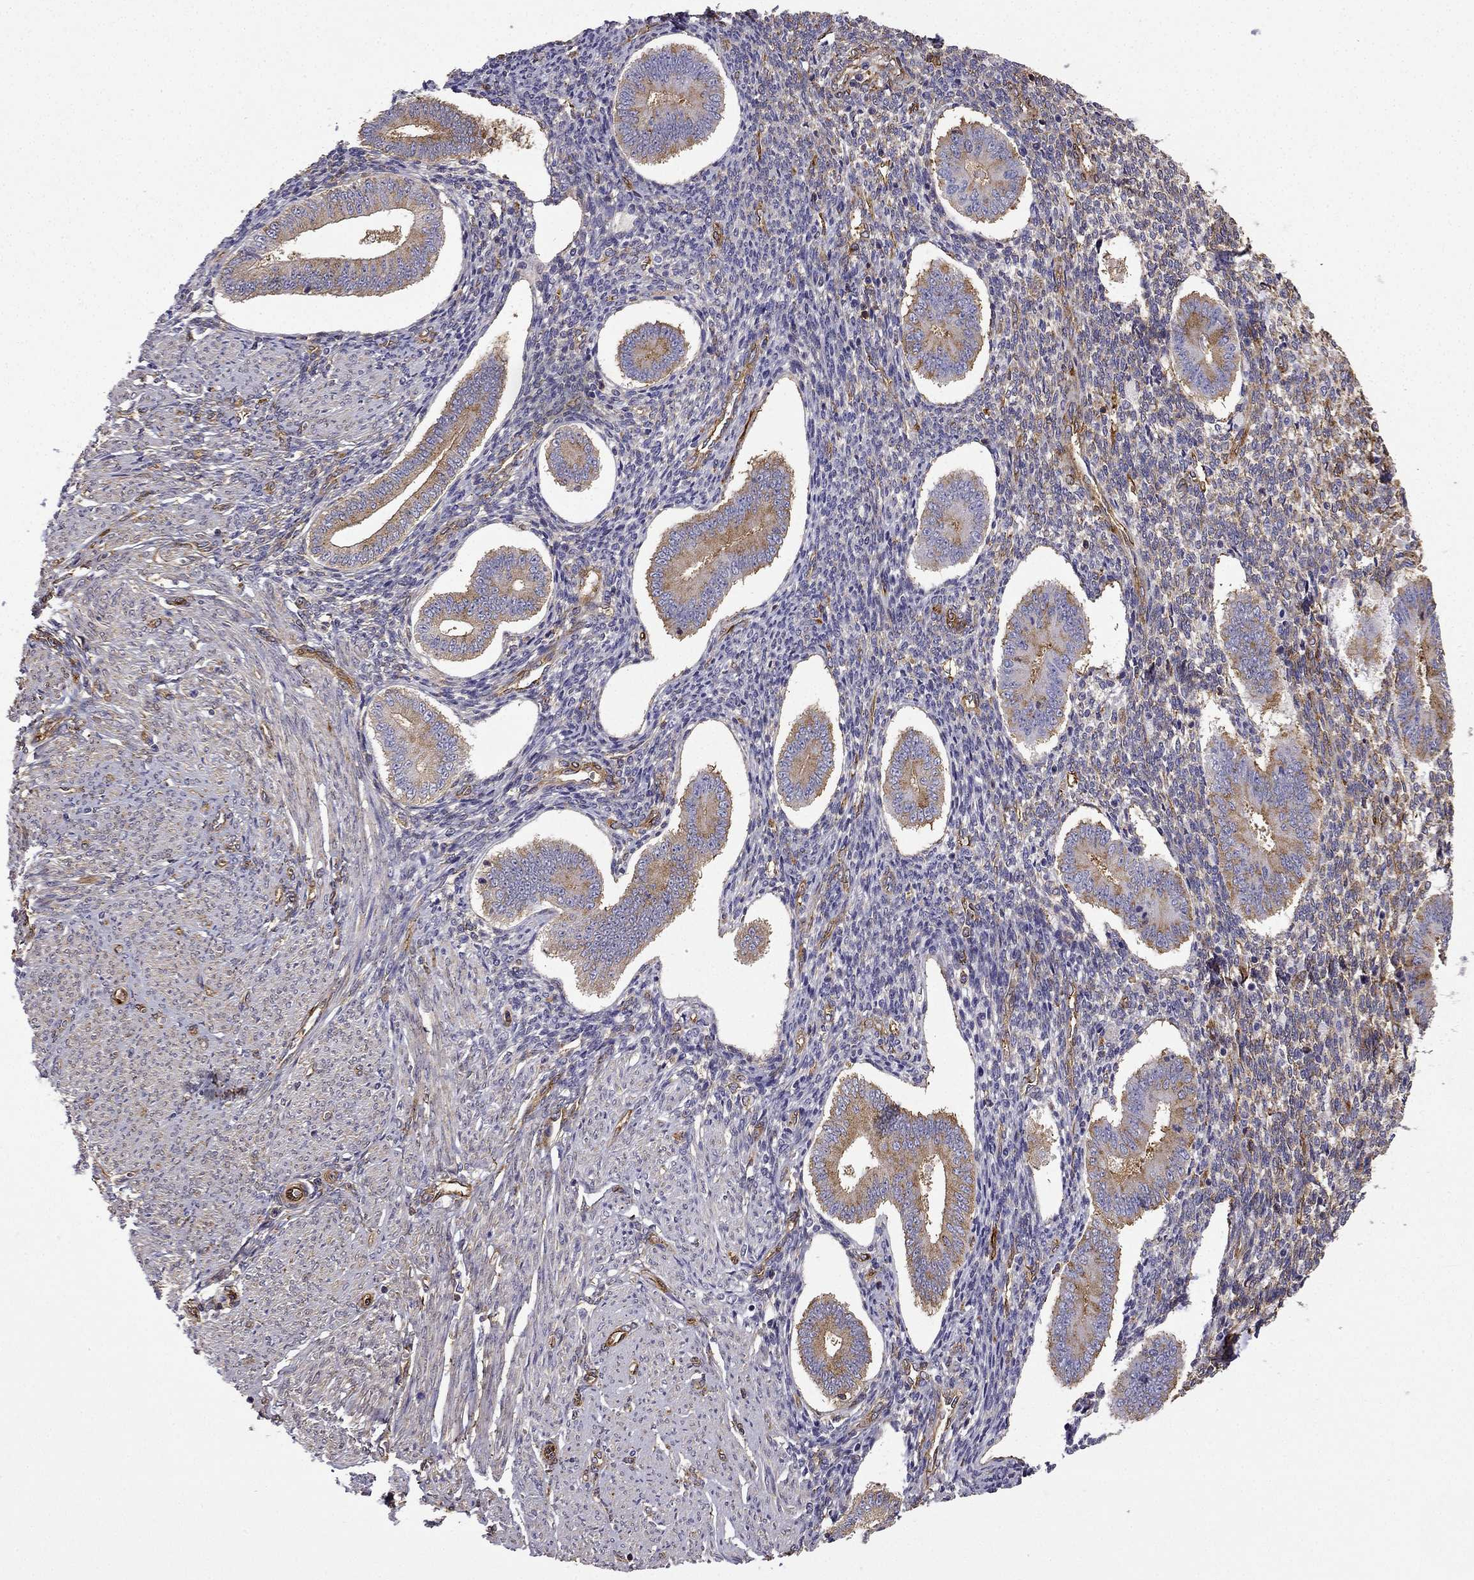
{"staining": {"intensity": "moderate", "quantity": ">75%", "location": "cytoplasmic/membranous"}, "tissue": "endometrium", "cell_type": "Cells in endometrial stroma", "image_type": "normal", "snomed": [{"axis": "morphology", "description": "Normal tissue, NOS"}, {"axis": "topography", "description": "Endometrium"}], "caption": "About >75% of cells in endometrial stroma in normal human endometrium exhibit moderate cytoplasmic/membranous protein expression as visualized by brown immunohistochemical staining.", "gene": "MAP4", "patient": {"sex": "female", "age": 40}}